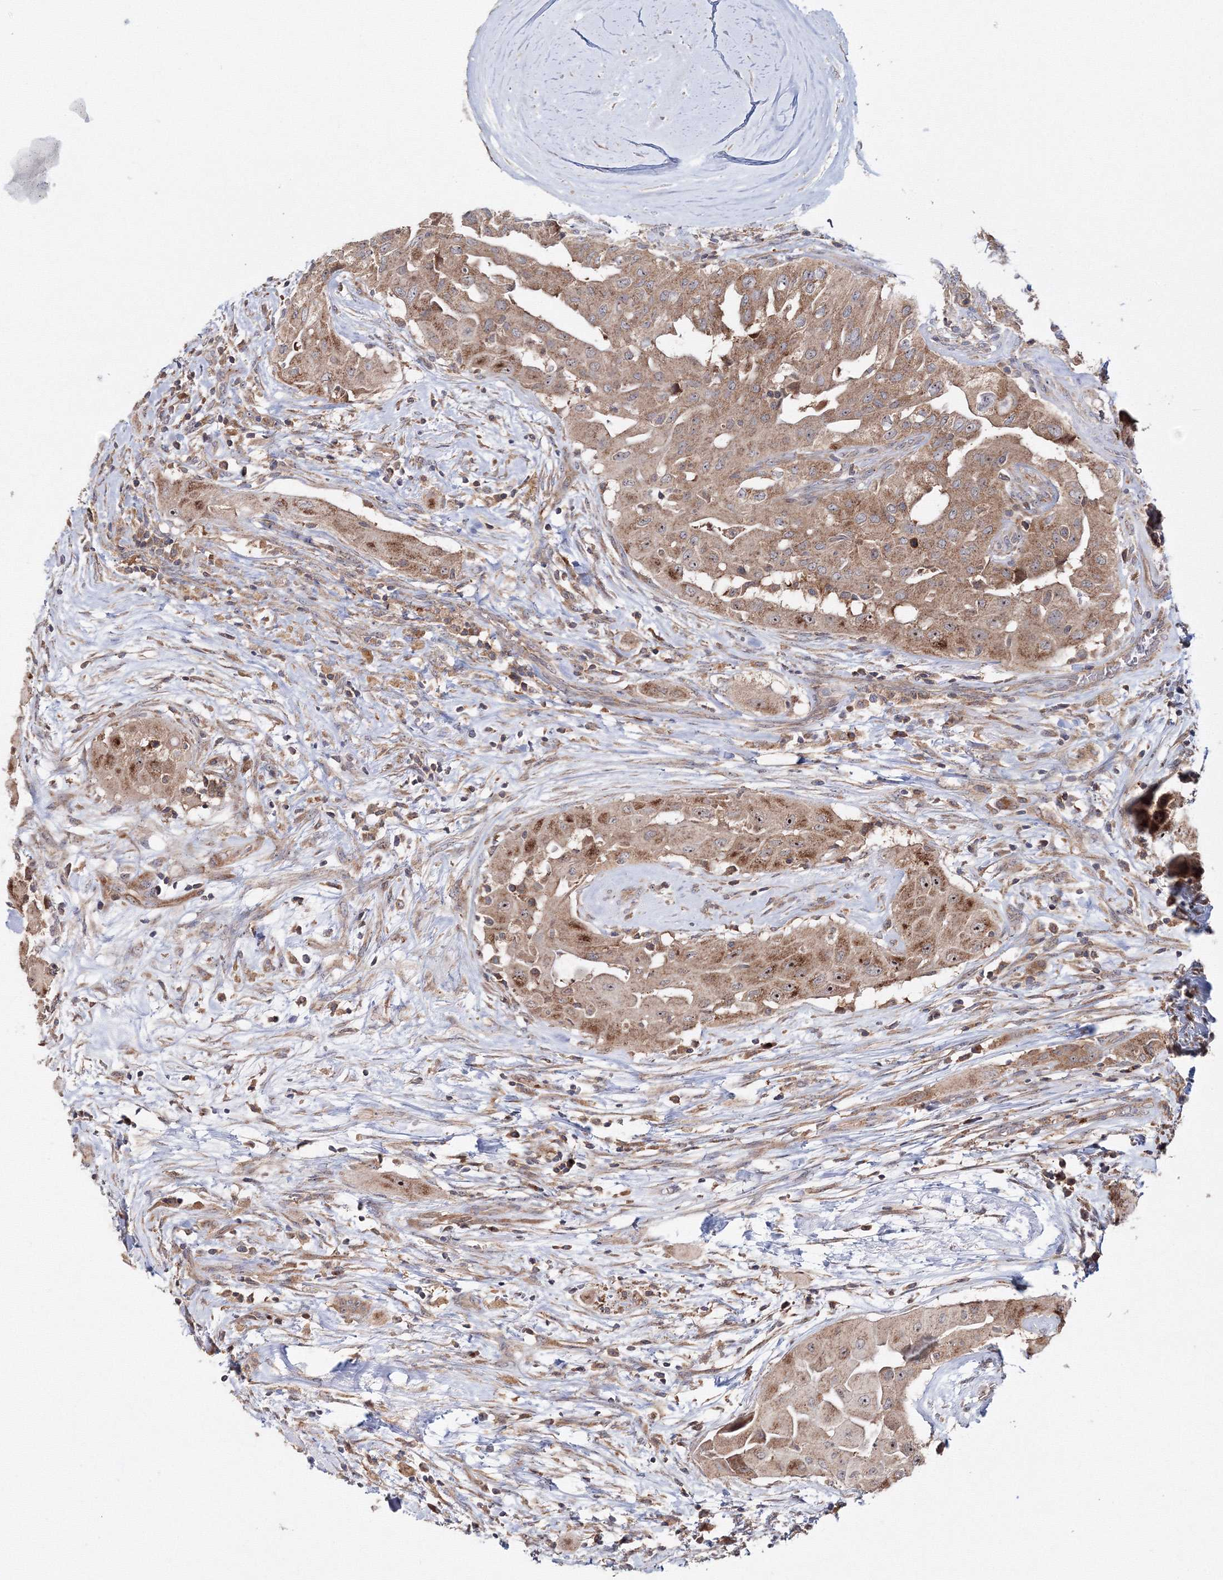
{"staining": {"intensity": "moderate", "quantity": ">75%", "location": "cytoplasmic/membranous,nuclear"}, "tissue": "thyroid cancer", "cell_type": "Tumor cells", "image_type": "cancer", "snomed": [{"axis": "morphology", "description": "Papillary adenocarcinoma, NOS"}, {"axis": "topography", "description": "Thyroid gland"}], "caption": "Moderate cytoplasmic/membranous and nuclear positivity is seen in approximately >75% of tumor cells in thyroid papillary adenocarcinoma.", "gene": "PEX13", "patient": {"sex": "female", "age": 59}}